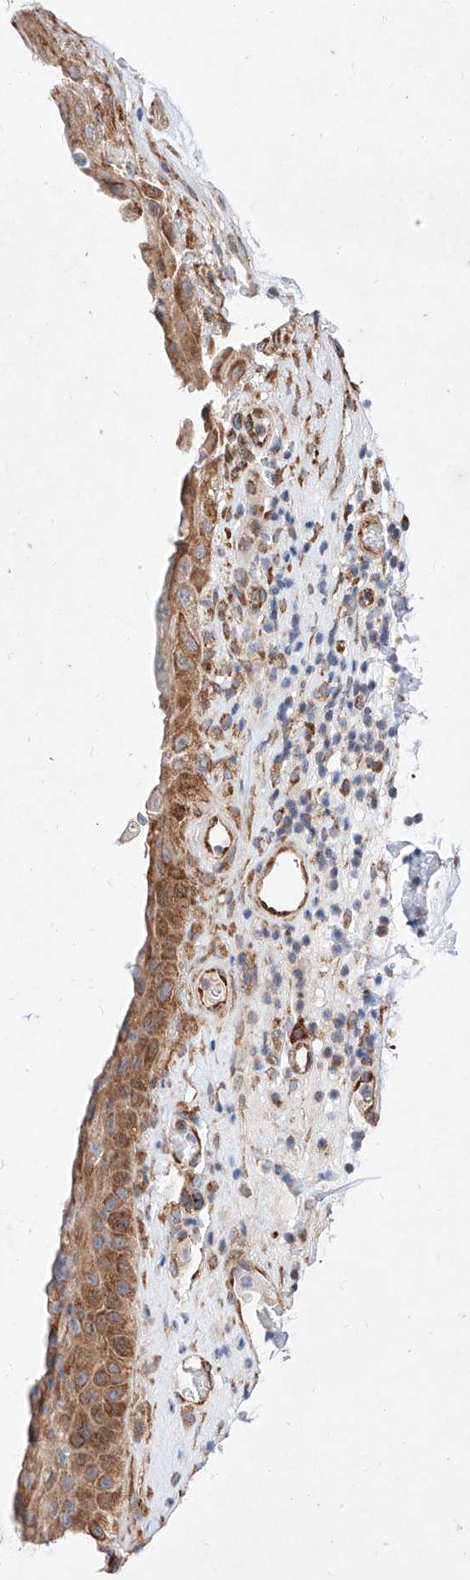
{"staining": {"intensity": "moderate", "quantity": ">75%", "location": "cytoplasmic/membranous"}, "tissue": "nasopharynx", "cell_type": "Respiratory epithelial cells", "image_type": "normal", "snomed": [{"axis": "morphology", "description": "Normal tissue, NOS"}, {"axis": "topography", "description": "Nasopharynx"}], "caption": "Immunohistochemical staining of unremarkable nasopharynx exhibits medium levels of moderate cytoplasmic/membranous expression in about >75% of respiratory epithelial cells.", "gene": "ATP9B", "patient": {"sex": "male", "age": 64}}